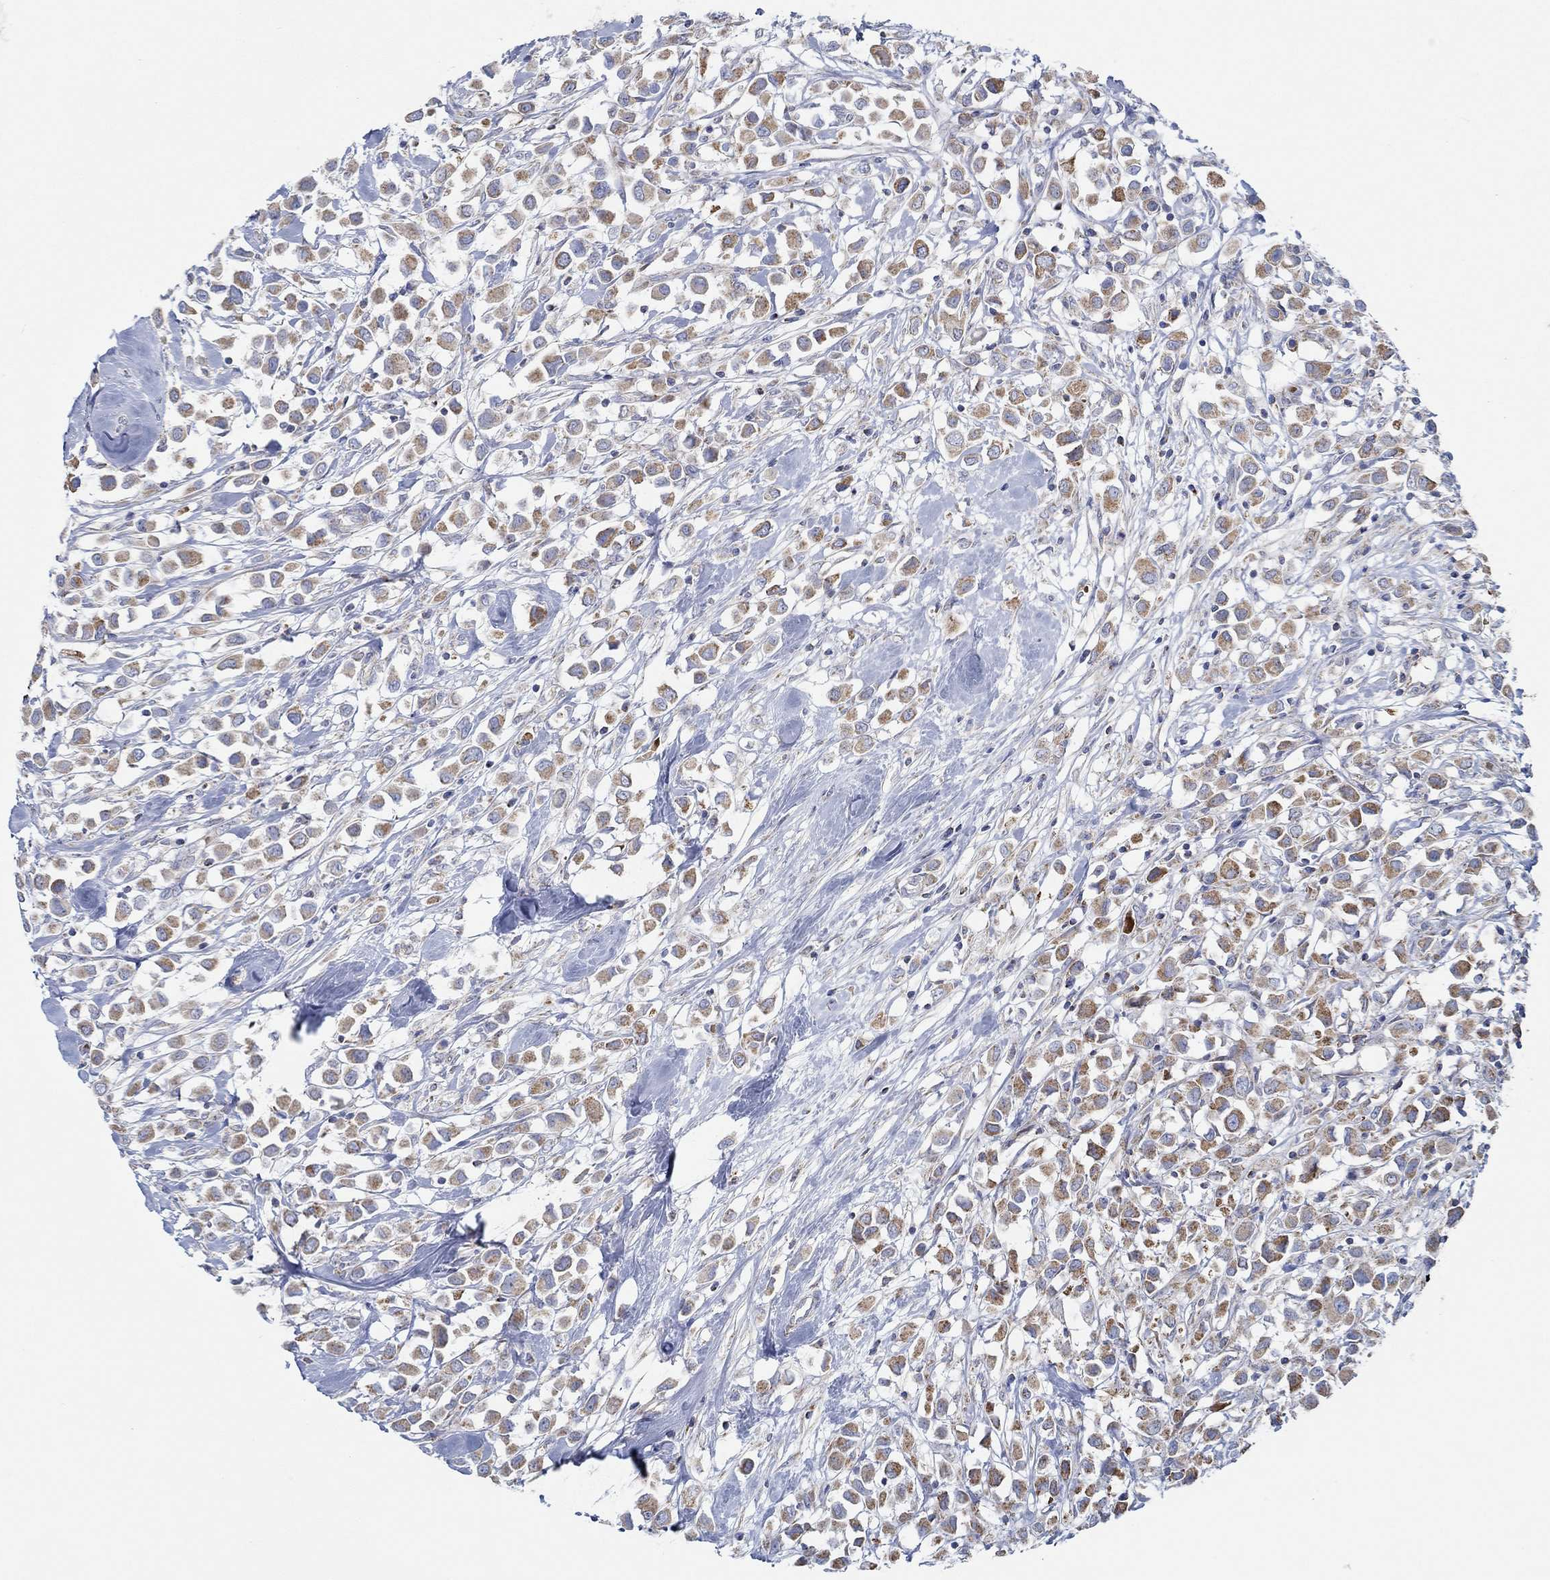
{"staining": {"intensity": "moderate", "quantity": ">75%", "location": "cytoplasmic/membranous"}, "tissue": "breast cancer", "cell_type": "Tumor cells", "image_type": "cancer", "snomed": [{"axis": "morphology", "description": "Duct carcinoma"}, {"axis": "topography", "description": "Breast"}], "caption": "An immunohistochemistry micrograph of neoplastic tissue is shown. Protein staining in brown labels moderate cytoplasmic/membranous positivity in breast cancer (intraductal carcinoma) within tumor cells.", "gene": "GLOD5", "patient": {"sex": "female", "age": 61}}